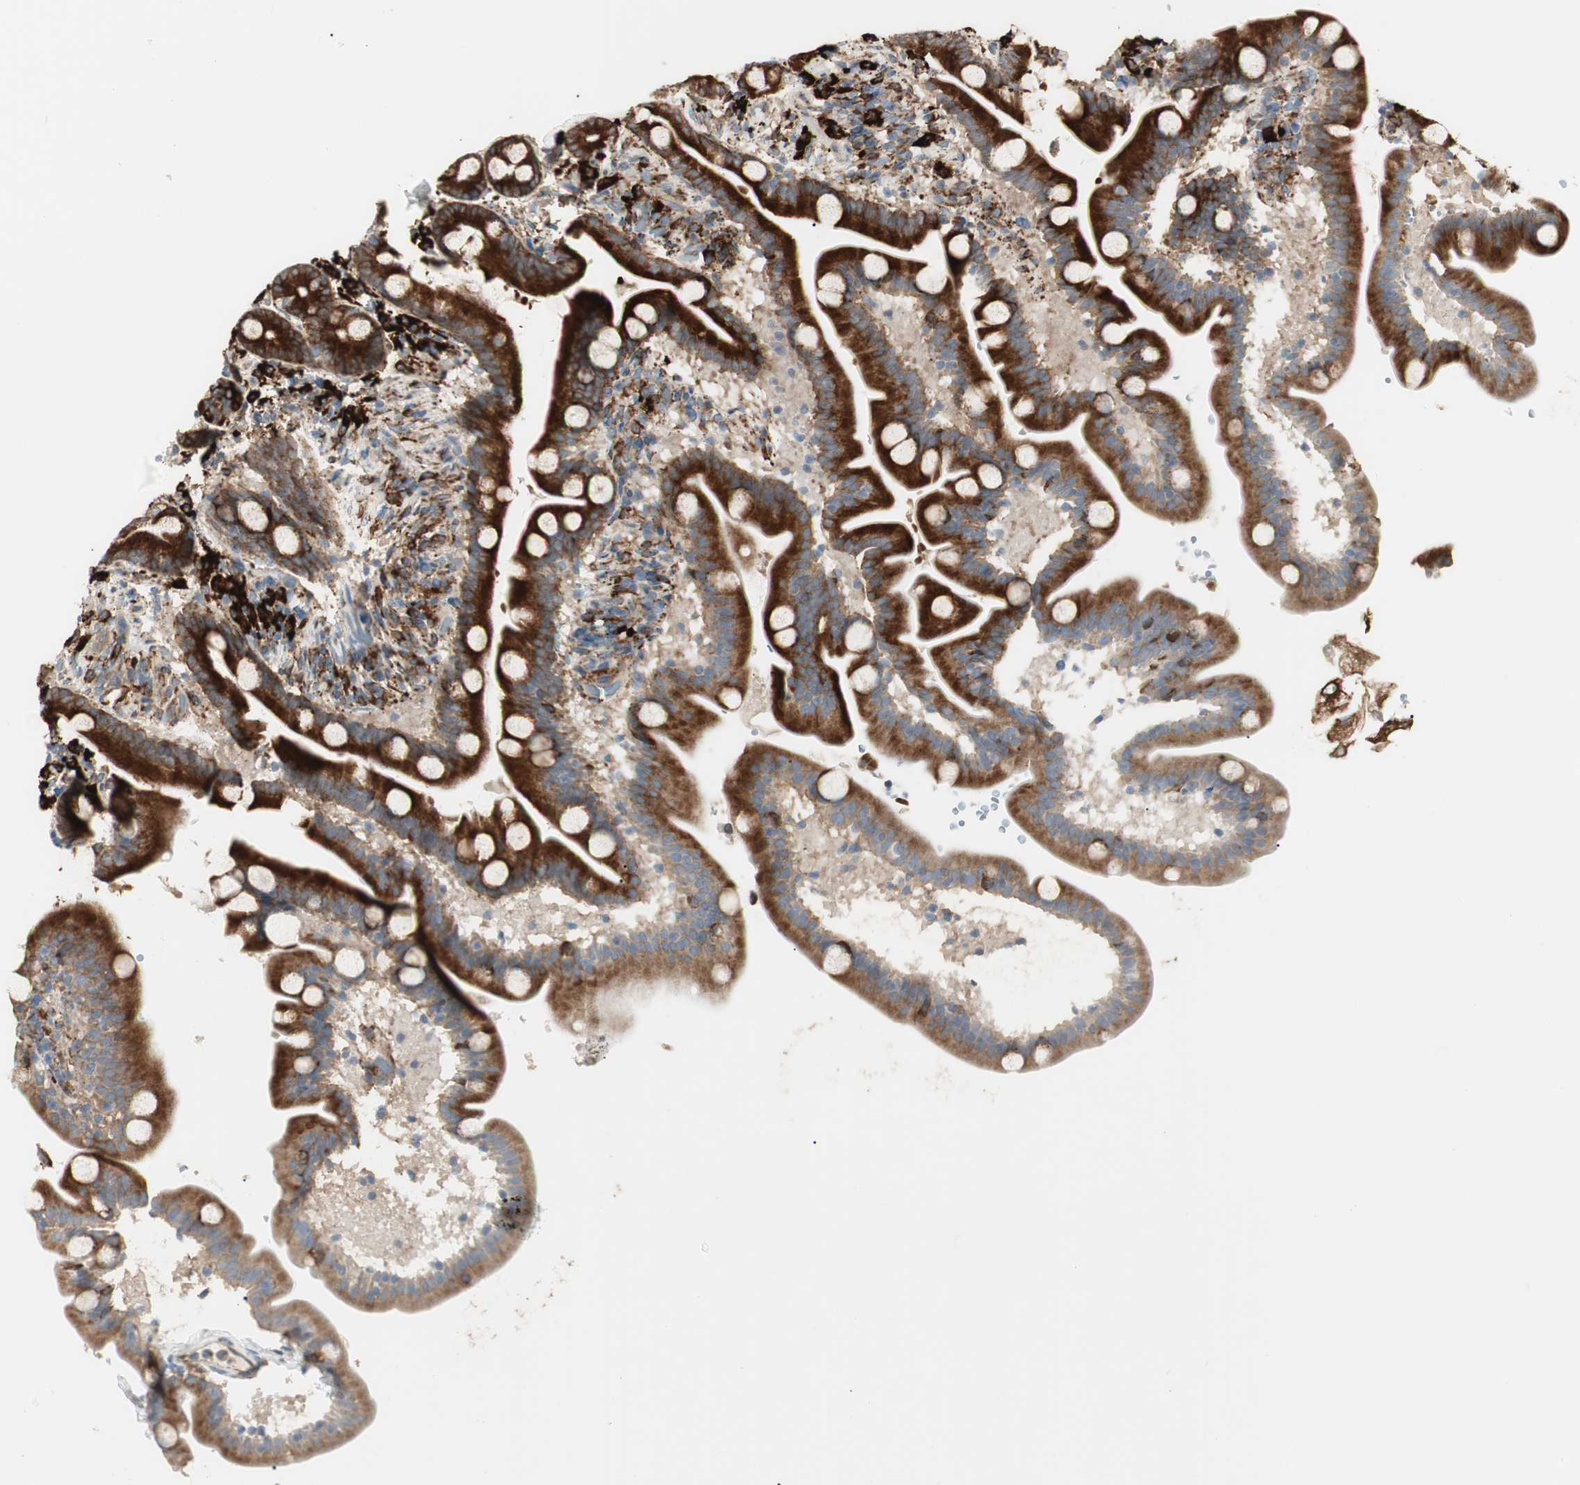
{"staining": {"intensity": "strong", "quantity": ">75%", "location": "cytoplasmic/membranous"}, "tissue": "duodenum", "cell_type": "Glandular cells", "image_type": "normal", "snomed": [{"axis": "morphology", "description": "Normal tissue, NOS"}, {"axis": "topography", "description": "Duodenum"}], "caption": "Immunohistochemistry (IHC) photomicrograph of benign duodenum: duodenum stained using immunohistochemistry (IHC) demonstrates high levels of strong protein expression localized specifically in the cytoplasmic/membranous of glandular cells, appearing as a cytoplasmic/membranous brown color.", "gene": "HSP90B1", "patient": {"sex": "male", "age": 54}}